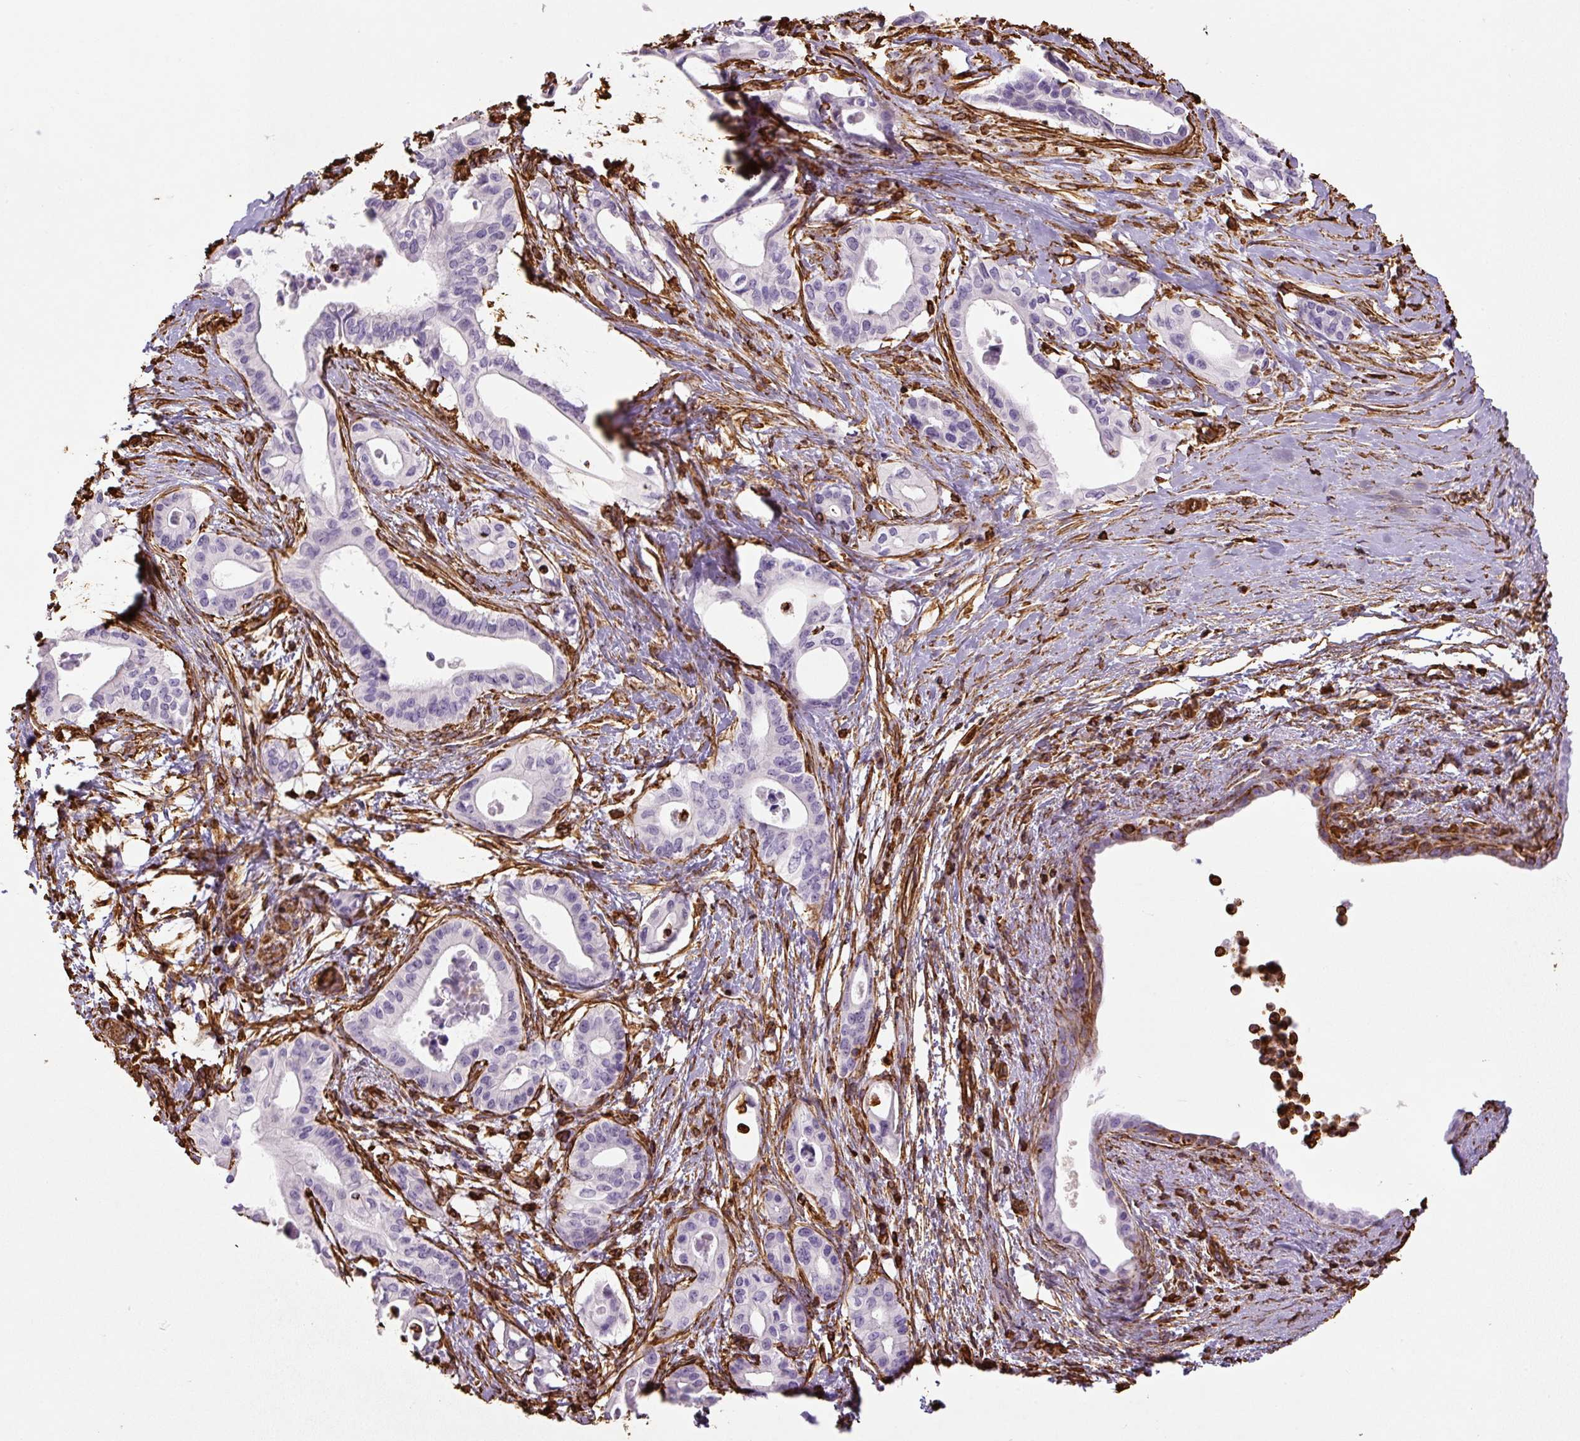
{"staining": {"intensity": "negative", "quantity": "none", "location": "none"}, "tissue": "pancreatic cancer", "cell_type": "Tumor cells", "image_type": "cancer", "snomed": [{"axis": "morphology", "description": "Adenocarcinoma, NOS"}, {"axis": "topography", "description": "Pancreas"}], "caption": "Tumor cells are negative for brown protein staining in adenocarcinoma (pancreatic). (Immunohistochemistry, brightfield microscopy, high magnification).", "gene": "VIM", "patient": {"sex": "female", "age": 77}}